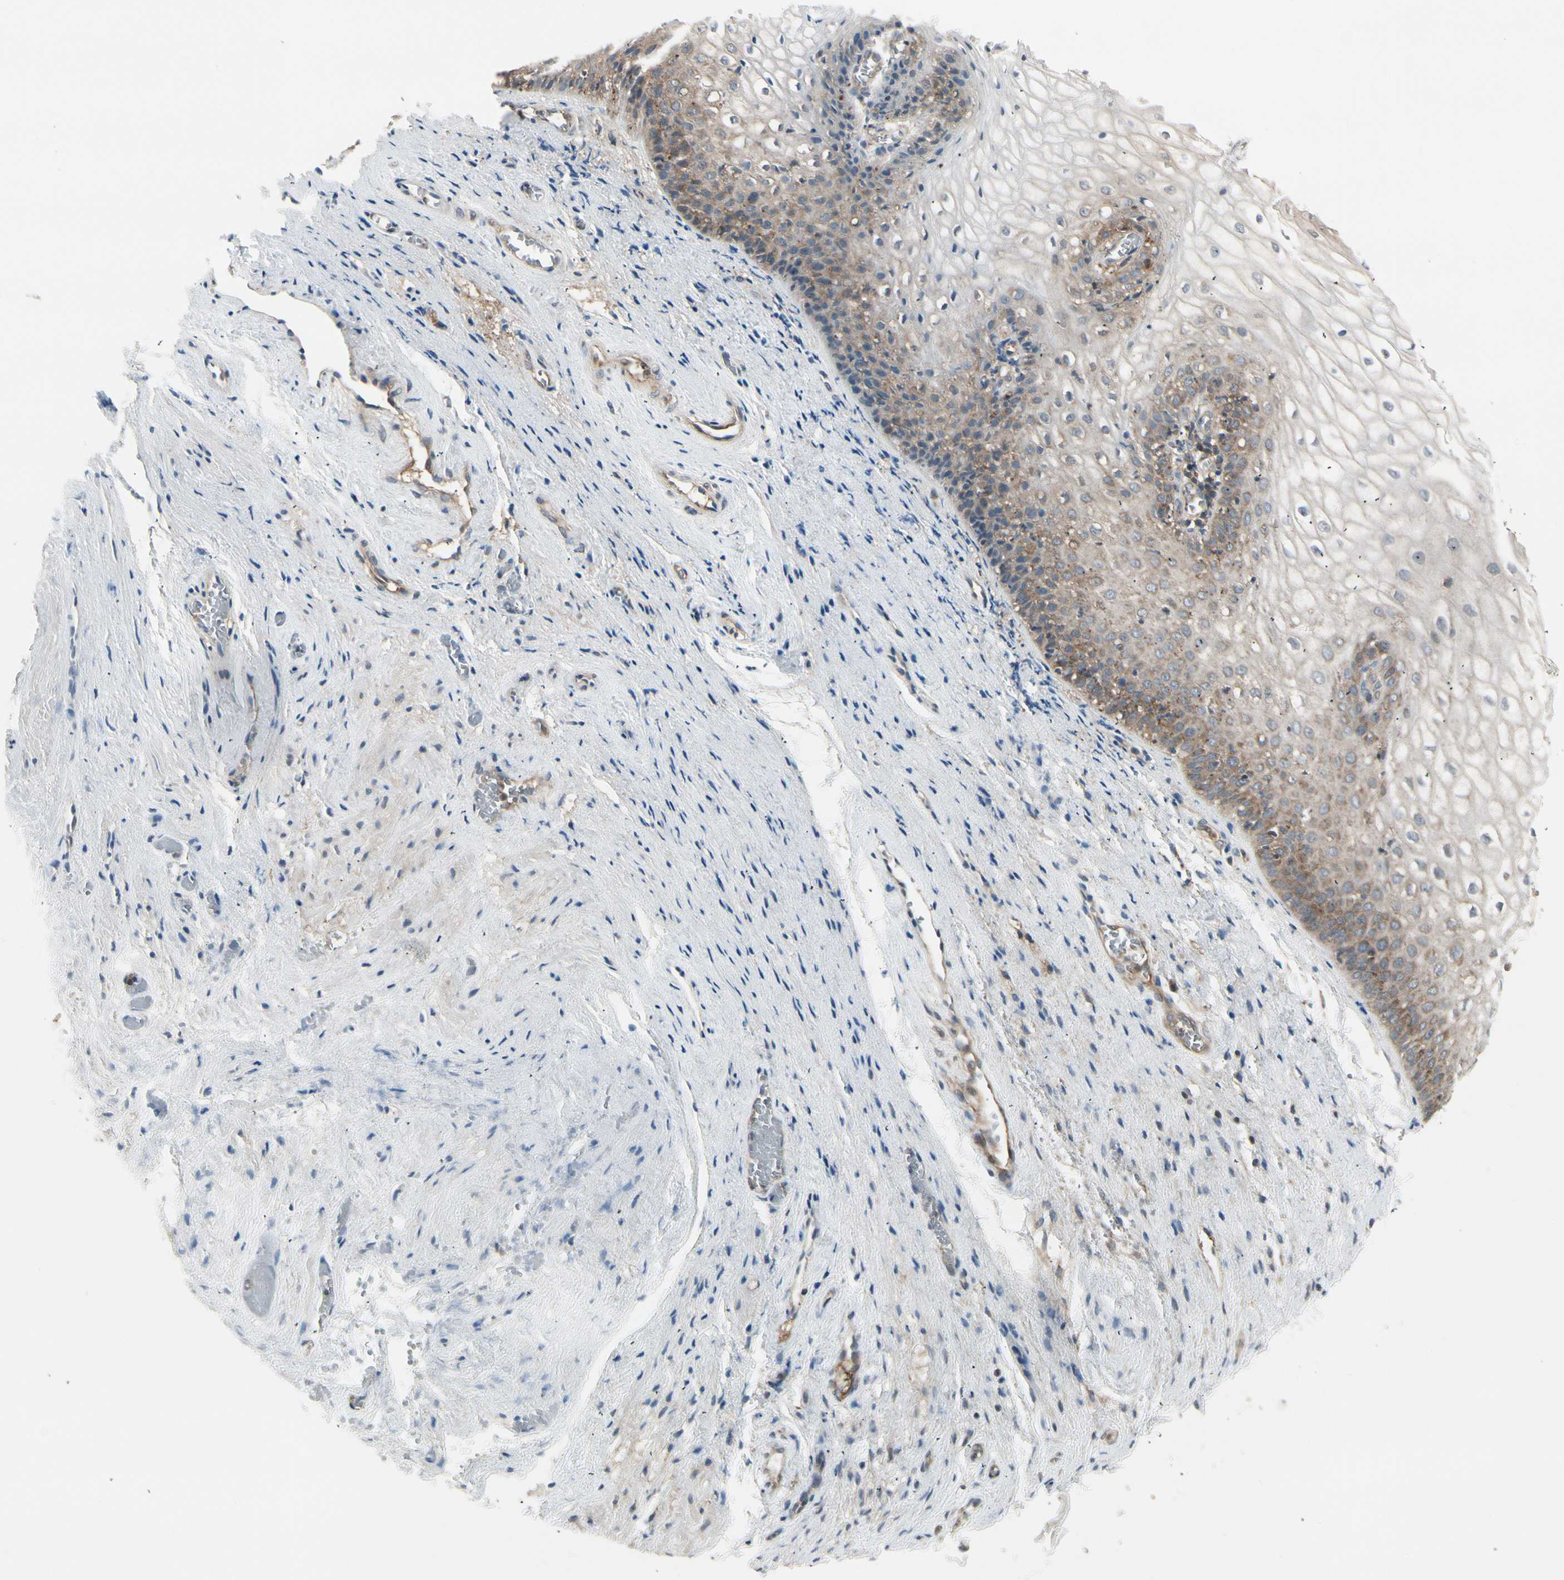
{"staining": {"intensity": "moderate", "quantity": ">75%", "location": "cytoplasmic/membranous"}, "tissue": "vagina", "cell_type": "Squamous epithelial cells", "image_type": "normal", "snomed": [{"axis": "morphology", "description": "Normal tissue, NOS"}, {"axis": "topography", "description": "Vagina"}], "caption": "Immunohistochemistry (IHC) photomicrograph of unremarkable vagina: vagina stained using IHC reveals medium levels of moderate protein expression localized specifically in the cytoplasmic/membranous of squamous epithelial cells, appearing as a cytoplasmic/membranous brown color.", "gene": "OXSR1", "patient": {"sex": "female", "age": 34}}